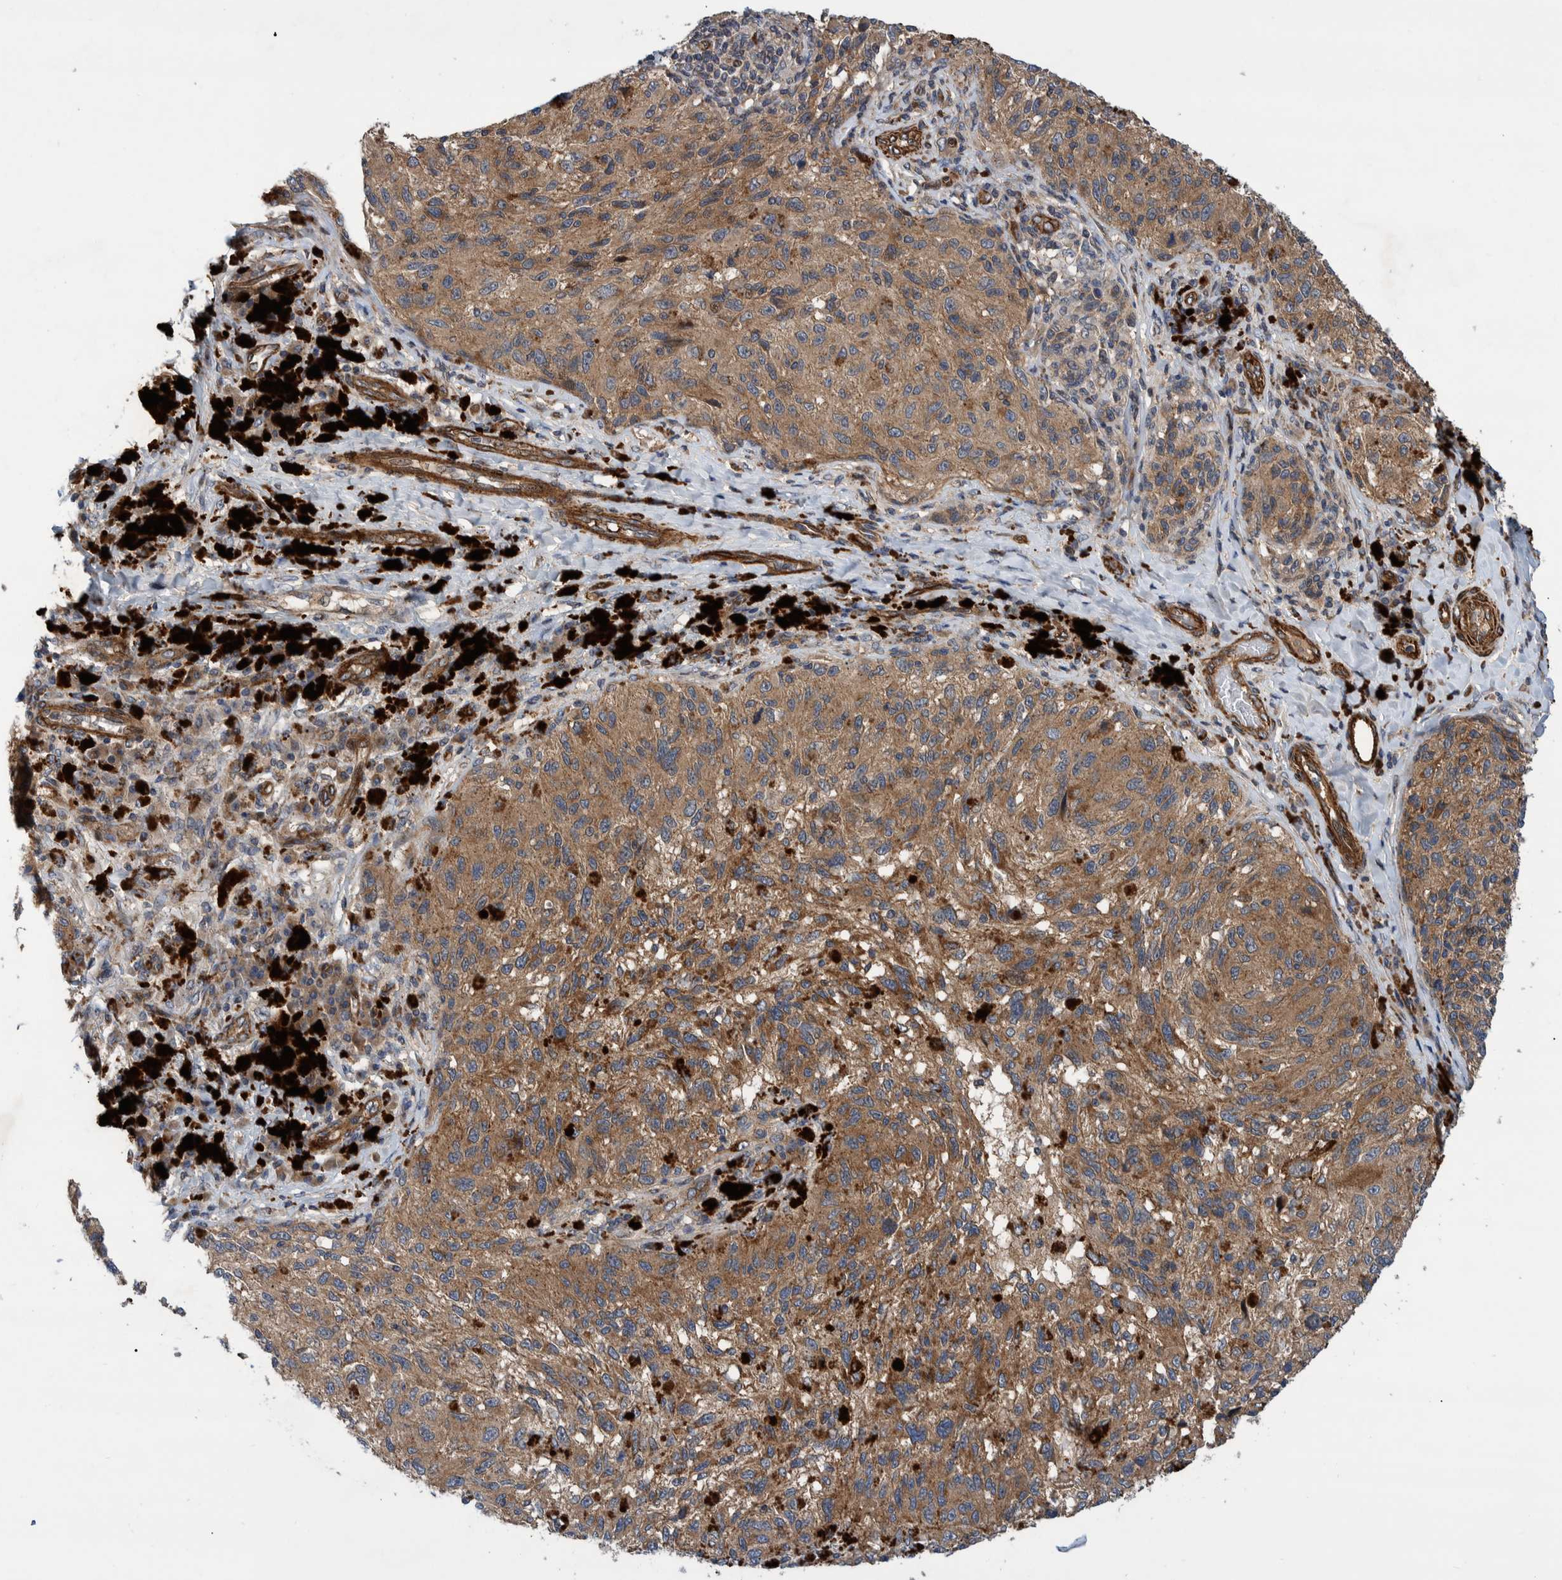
{"staining": {"intensity": "moderate", "quantity": ">75%", "location": "cytoplasmic/membranous"}, "tissue": "melanoma", "cell_type": "Tumor cells", "image_type": "cancer", "snomed": [{"axis": "morphology", "description": "Malignant melanoma, NOS"}, {"axis": "topography", "description": "Skin"}], "caption": "A micrograph of human melanoma stained for a protein reveals moderate cytoplasmic/membranous brown staining in tumor cells.", "gene": "GRPEL2", "patient": {"sex": "female", "age": 73}}